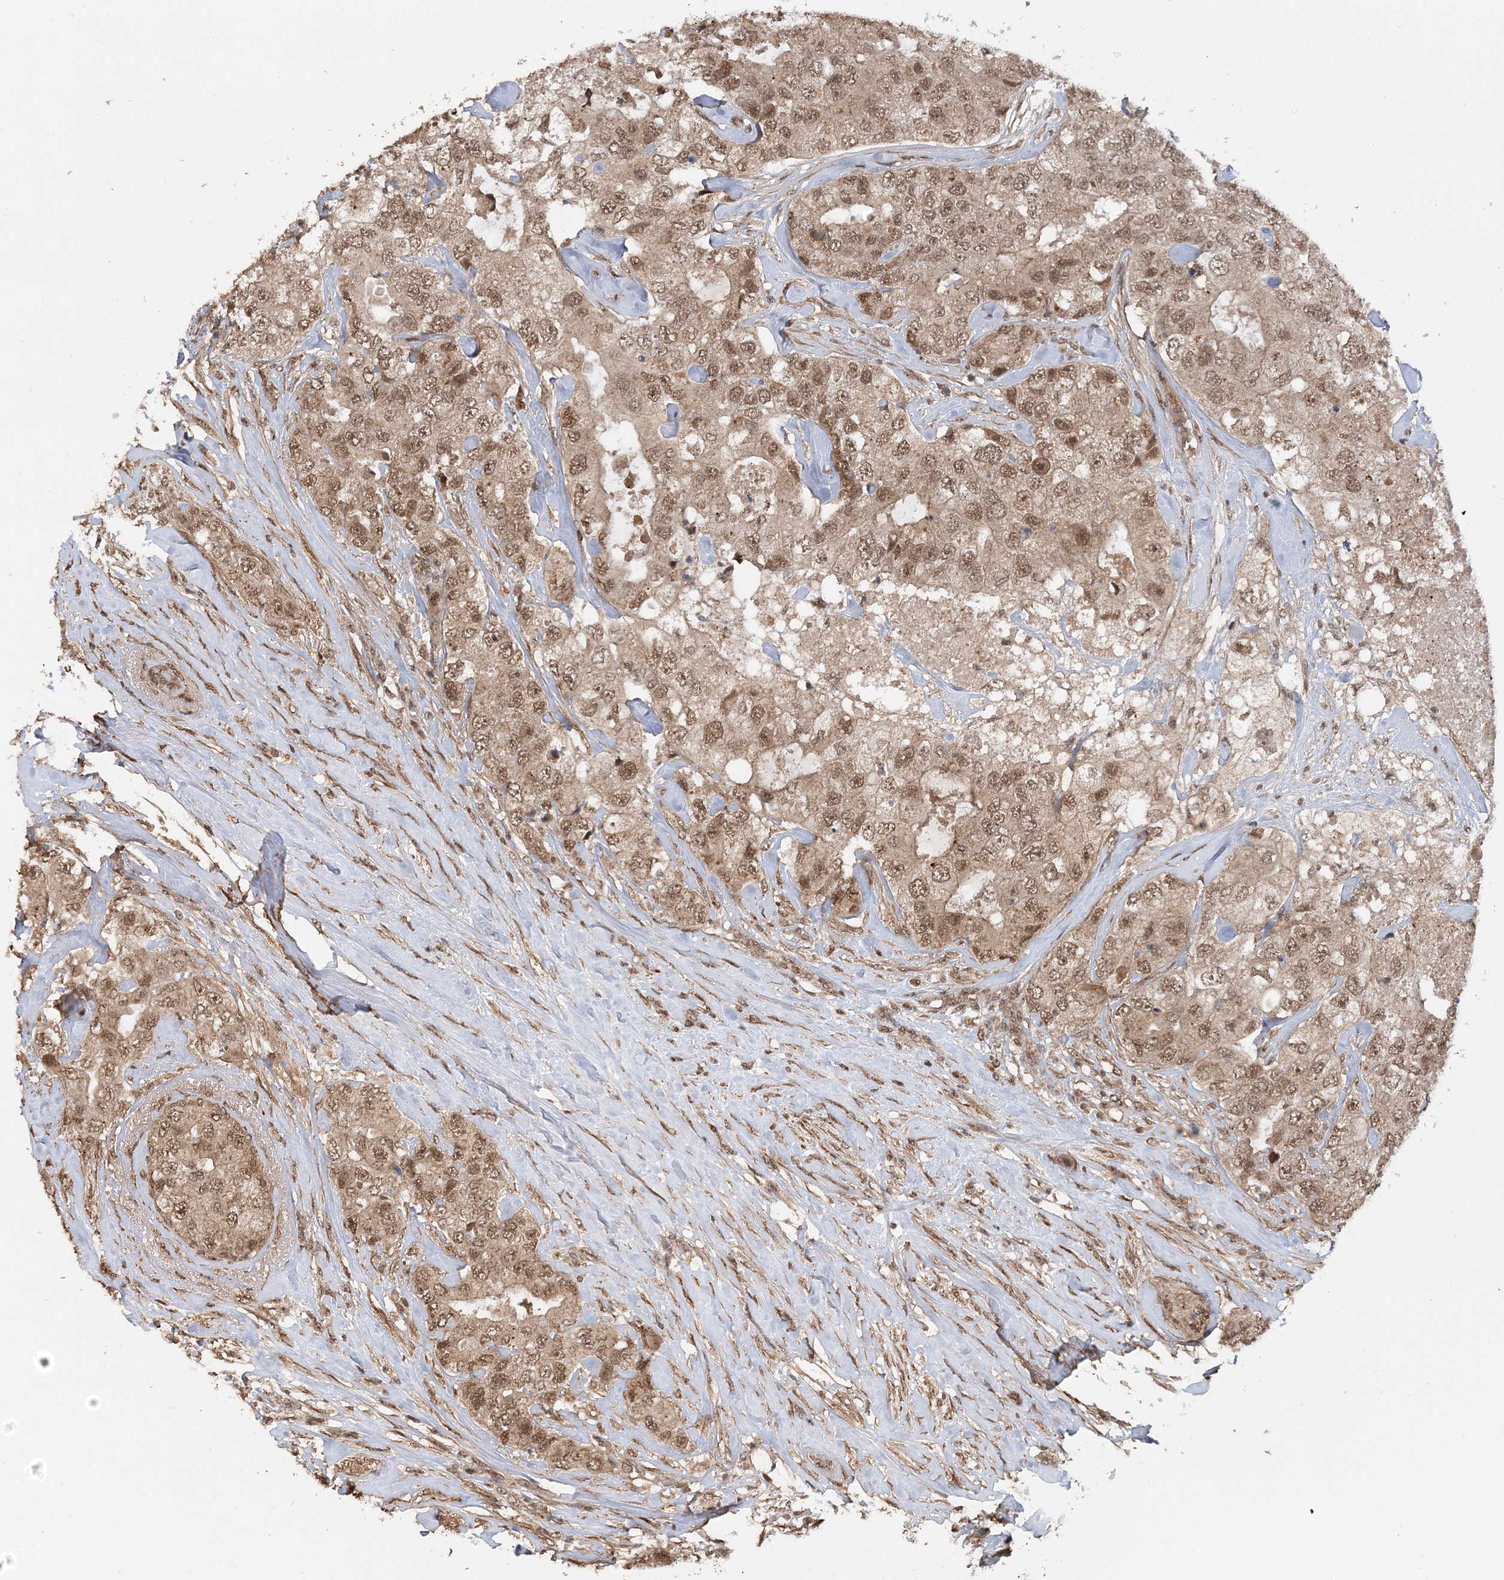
{"staining": {"intensity": "moderate", "quantity": ">75%", "location": "cytoplasmic/membranous,nuclear"}, "tissue": "breast cancer", "cell_type": "Tumor cells", "image_type": "cancer", "snomed": [{"axis": "morphology", "description": "Duct carcinoma"}, {"axis": "topography", "description": "Breast"}], "caption": "A micrograph showing moderate cytoplasmic/membranous and nuclear expression in about >75% of tumor cells in breast infiltrating ductal carcinoma, as visualized by brown immunohistochemical staining.", "gene": "TSHZ2", "patient": {"sex": "female", "age": 62}}